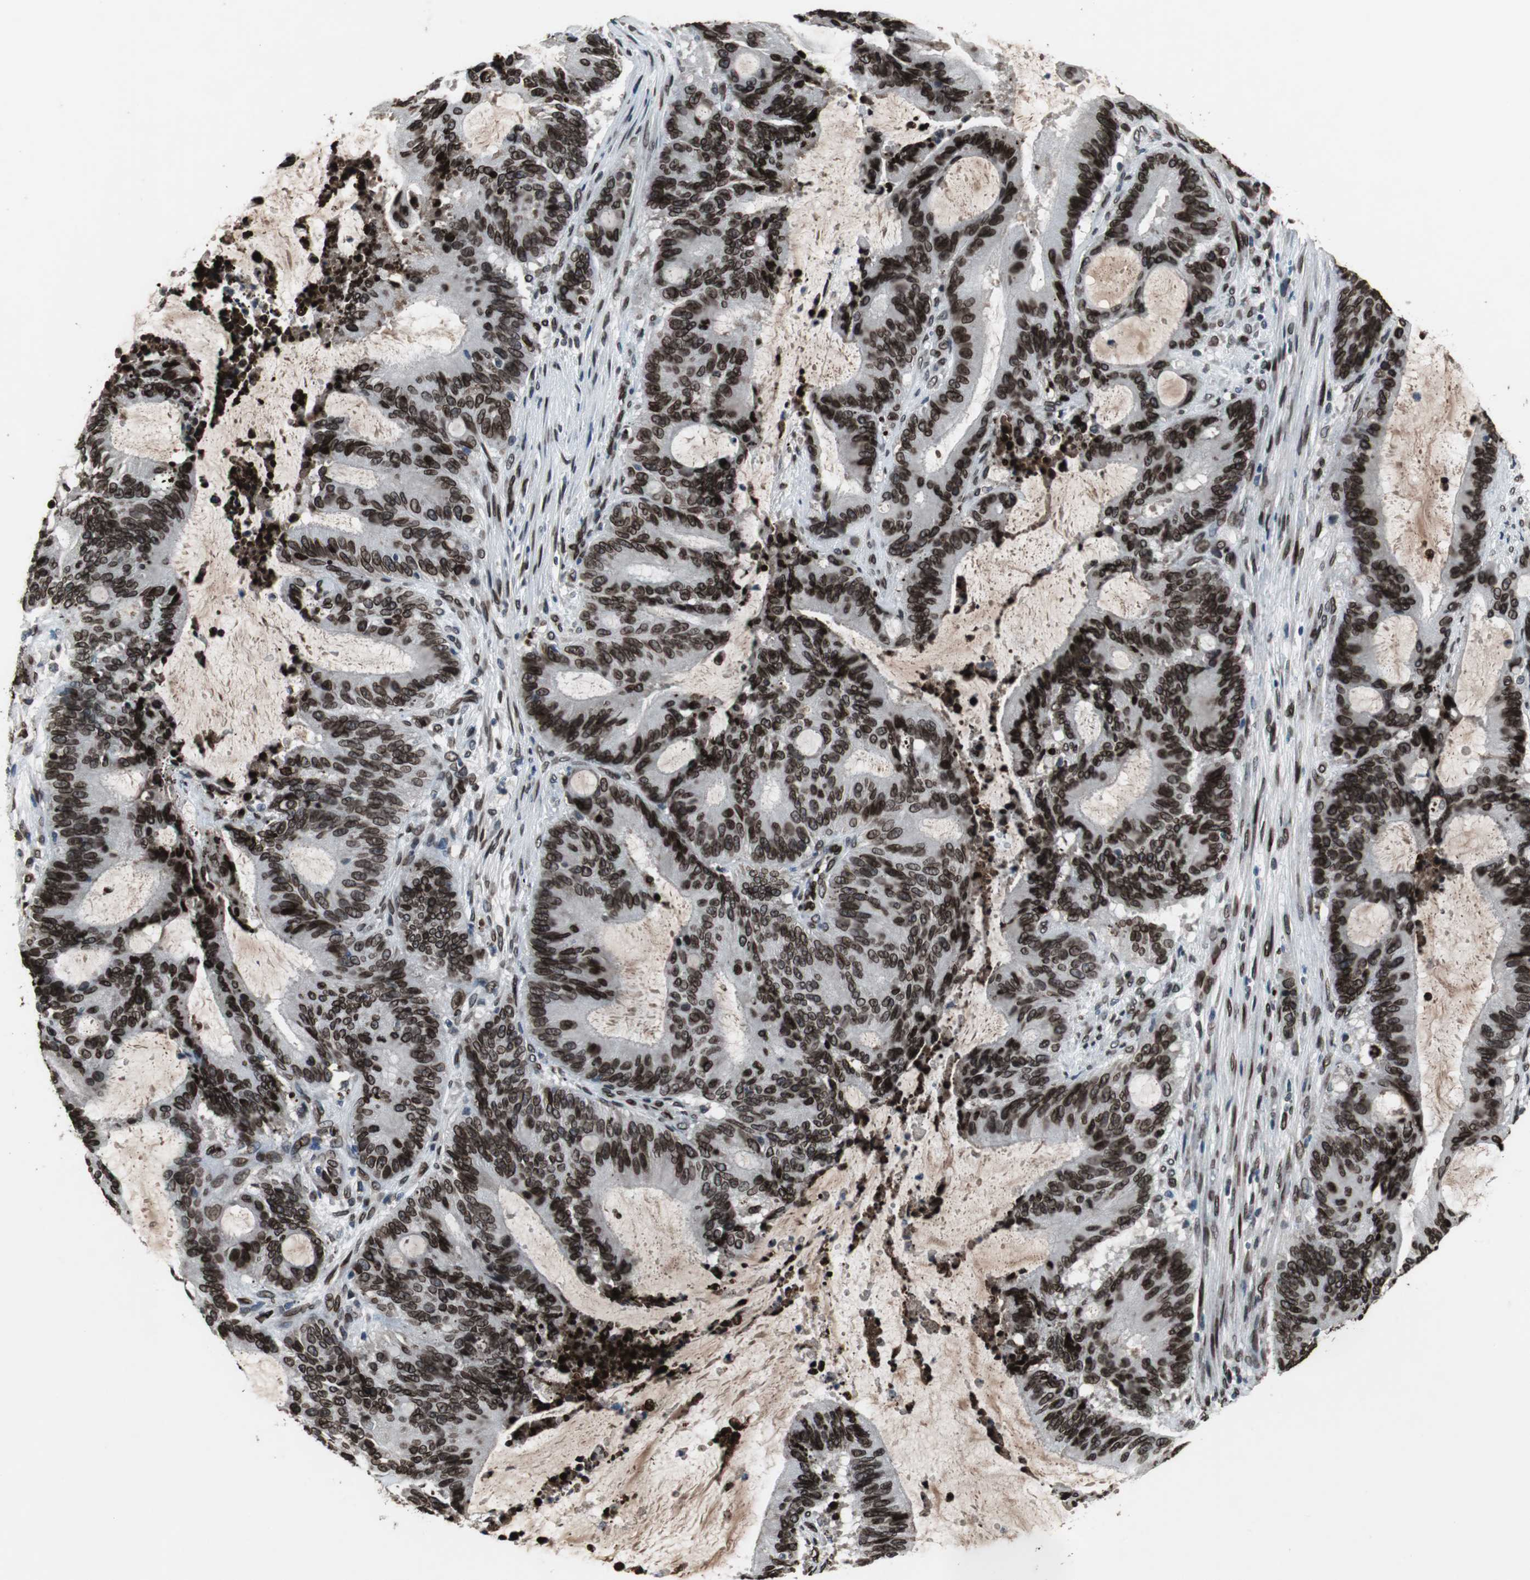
{"staining": {"intensity": "strong", "quantity": ">75%", "location": "cytoplasmic/membranous,nuclear"}, "tissue": "liver cancer", "cell_type": "Tumor cells", "image_type": "cancer", "snomed": [{"axis": "morphology", "description": "Cholangiocarcinoma"}, {"axis": "topography", "description": "Liver"}], "caption": "Protein staining of liver cancer tissue displays strong cytoplasmic/membranous and nuclear expression in approximately >75% of tumor cells.", "gene": "LMNA", "patient": {"sex": "female", "age": 73}}